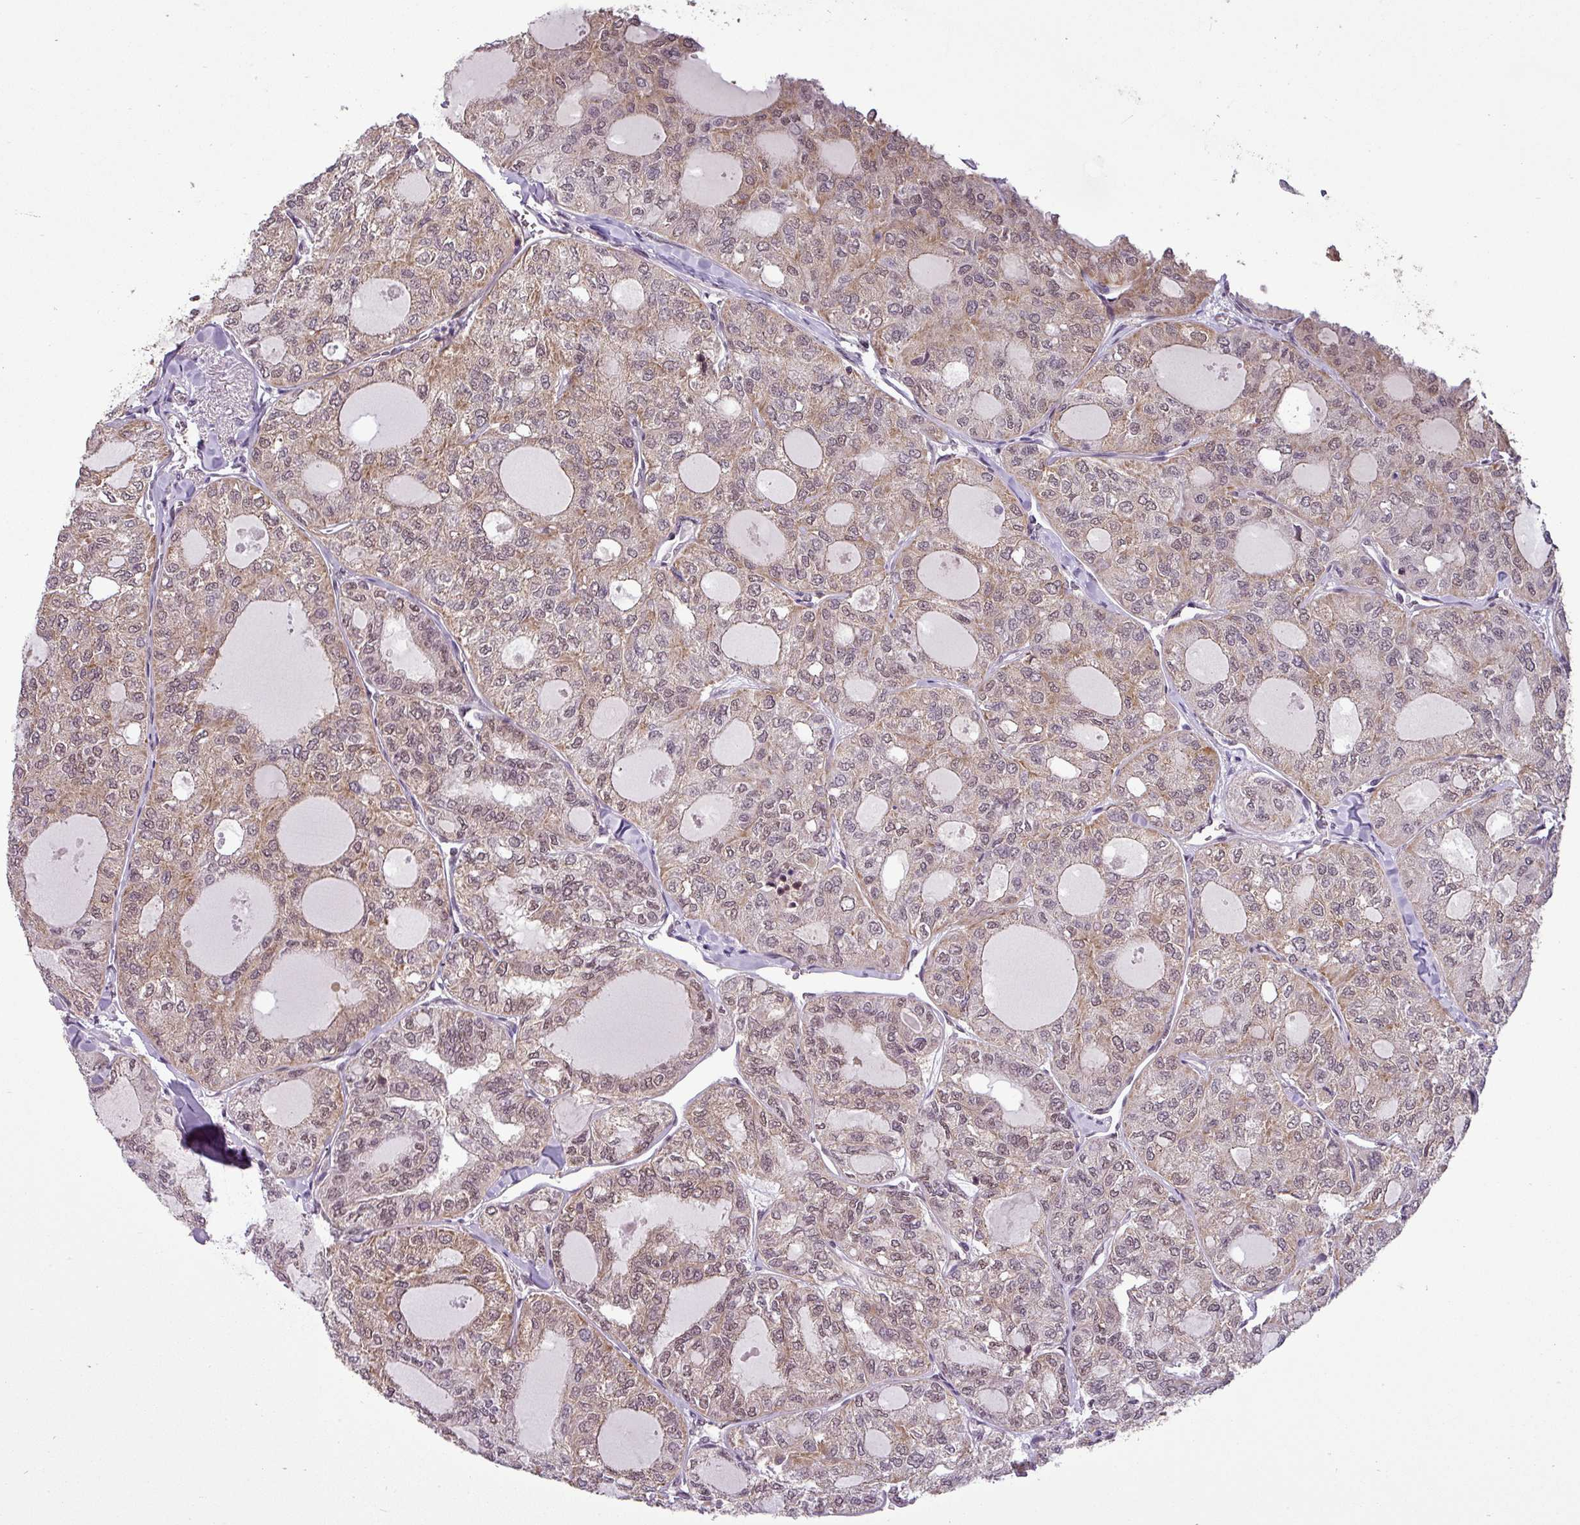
{"staining": {"intensity": "weak", "quantity": ">75%", "location": "cytoplasmic/membranous,nuclear"}, "tissue": "thyroid cancer", "cell_type": "Tumor cells", "image_type": "cancer", "snomed": [{"axis": "morphology", "description": "Follicular adenoma carcinoma, NOS"}, {"axis": "topography", "description": "Thyroid gland"}], "caption": "Tumor cells exhibit weak cytoplasmic/membranous and nuclear staining in about >75% of cells in thyroid cancer.", "gene": "MFHAS1", "patient": {"sex": "male", "age": 75}}